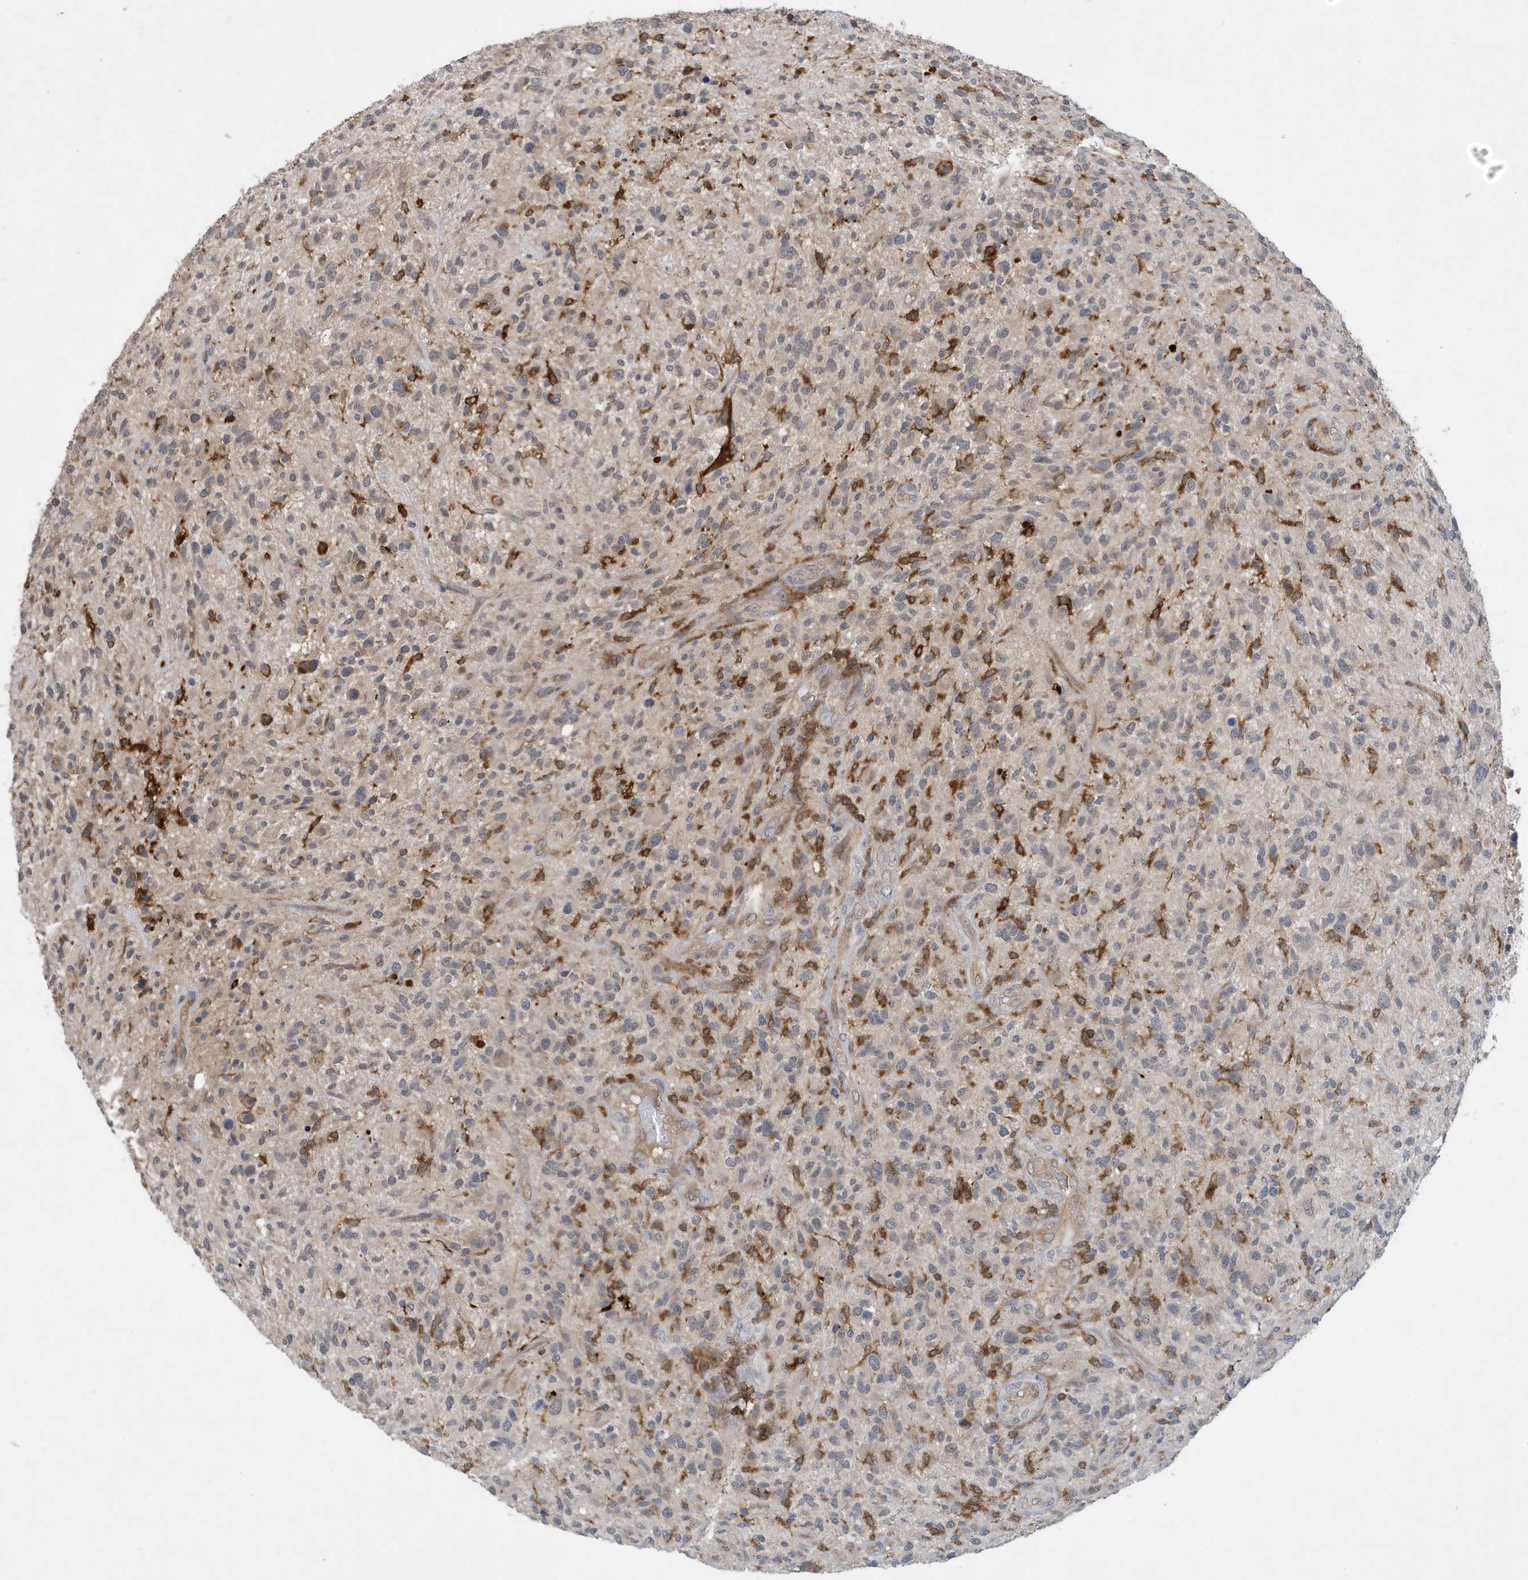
{"staining": {"intensity": "negative", "quantity": "none", "location": "none"}, "tissue": "glioma", "cell_type": "Tumor cells", "image_type": "cancer", "snomed": [{"axis": "morphology", "description": "Glioma, malignant, High grade"}, {"axis": "topography", "description": "Brain"}], "caption": "DAB immunohistochemical staining of glioma reveals no significant expression in tumor cells.", "gene": "NSUN3", "patient": {"sex": "male", "age": 47}}